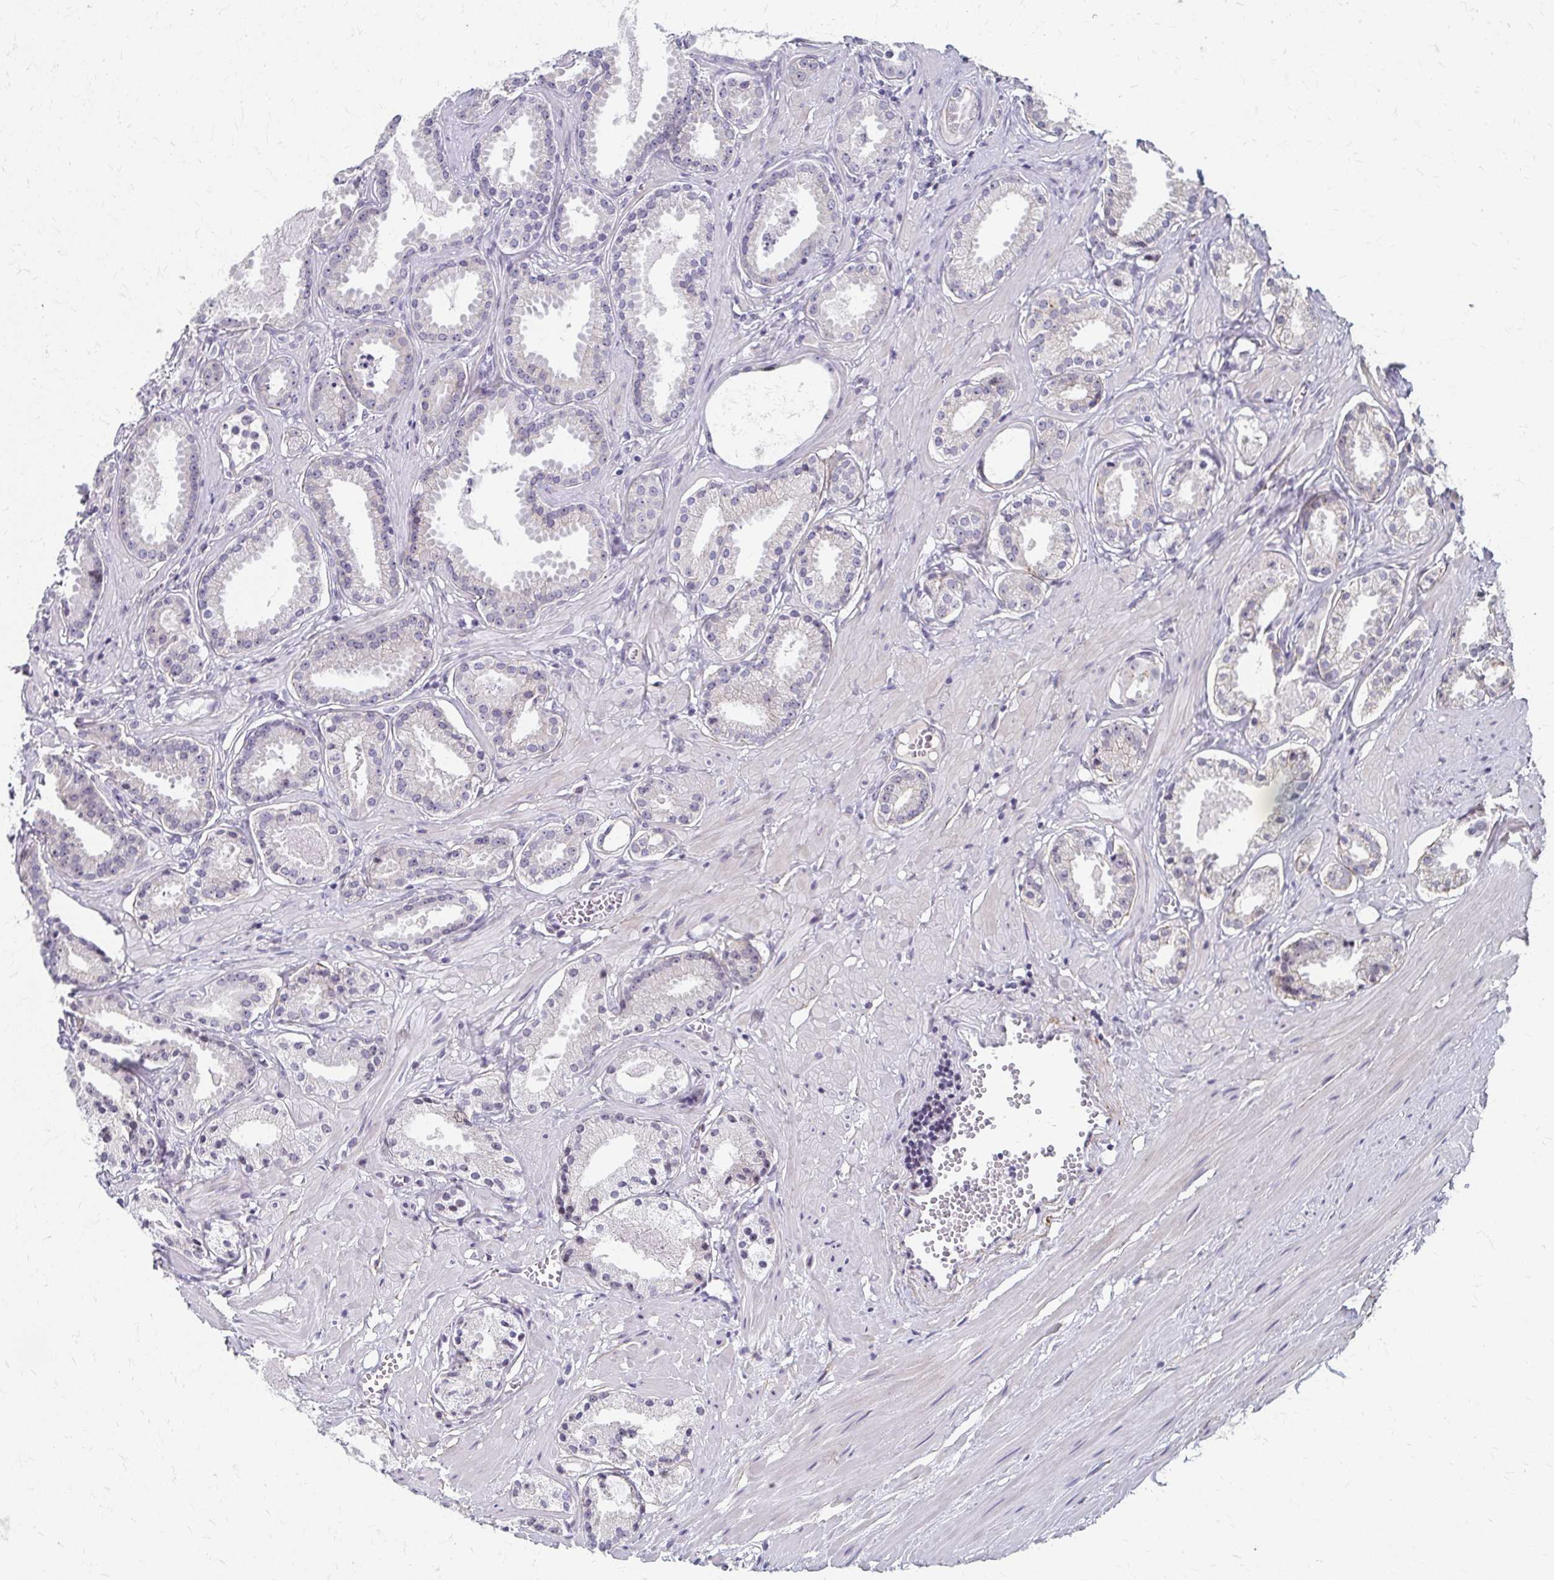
{"staining": {"intensity": "weak", "quantity": "<25%", "location": "nuclear"}, "tissue": "prostate cancer", "cell_type": "Tumor cells", "image_type": "cancer", "snomed": [{"axis": "morphology", "description": "Adenocarcinoma, NOS"}, {"axis": "morphology", "description": "Adenocarcinoma, Low grade"}, {"axis": "topography", "description": "Prostate"}], "caption": "This histopathology image is of low-grade adenocarcinoma (prostate) stained with immunohistochemistry to label a protein in brown with the nuclei are counter-stained blue. There is no staining in tumor cells. (IHC, brightfield microscopy, high magnification).", "gene": "PES1", "patient": {"sex": "male", "age": 64}}